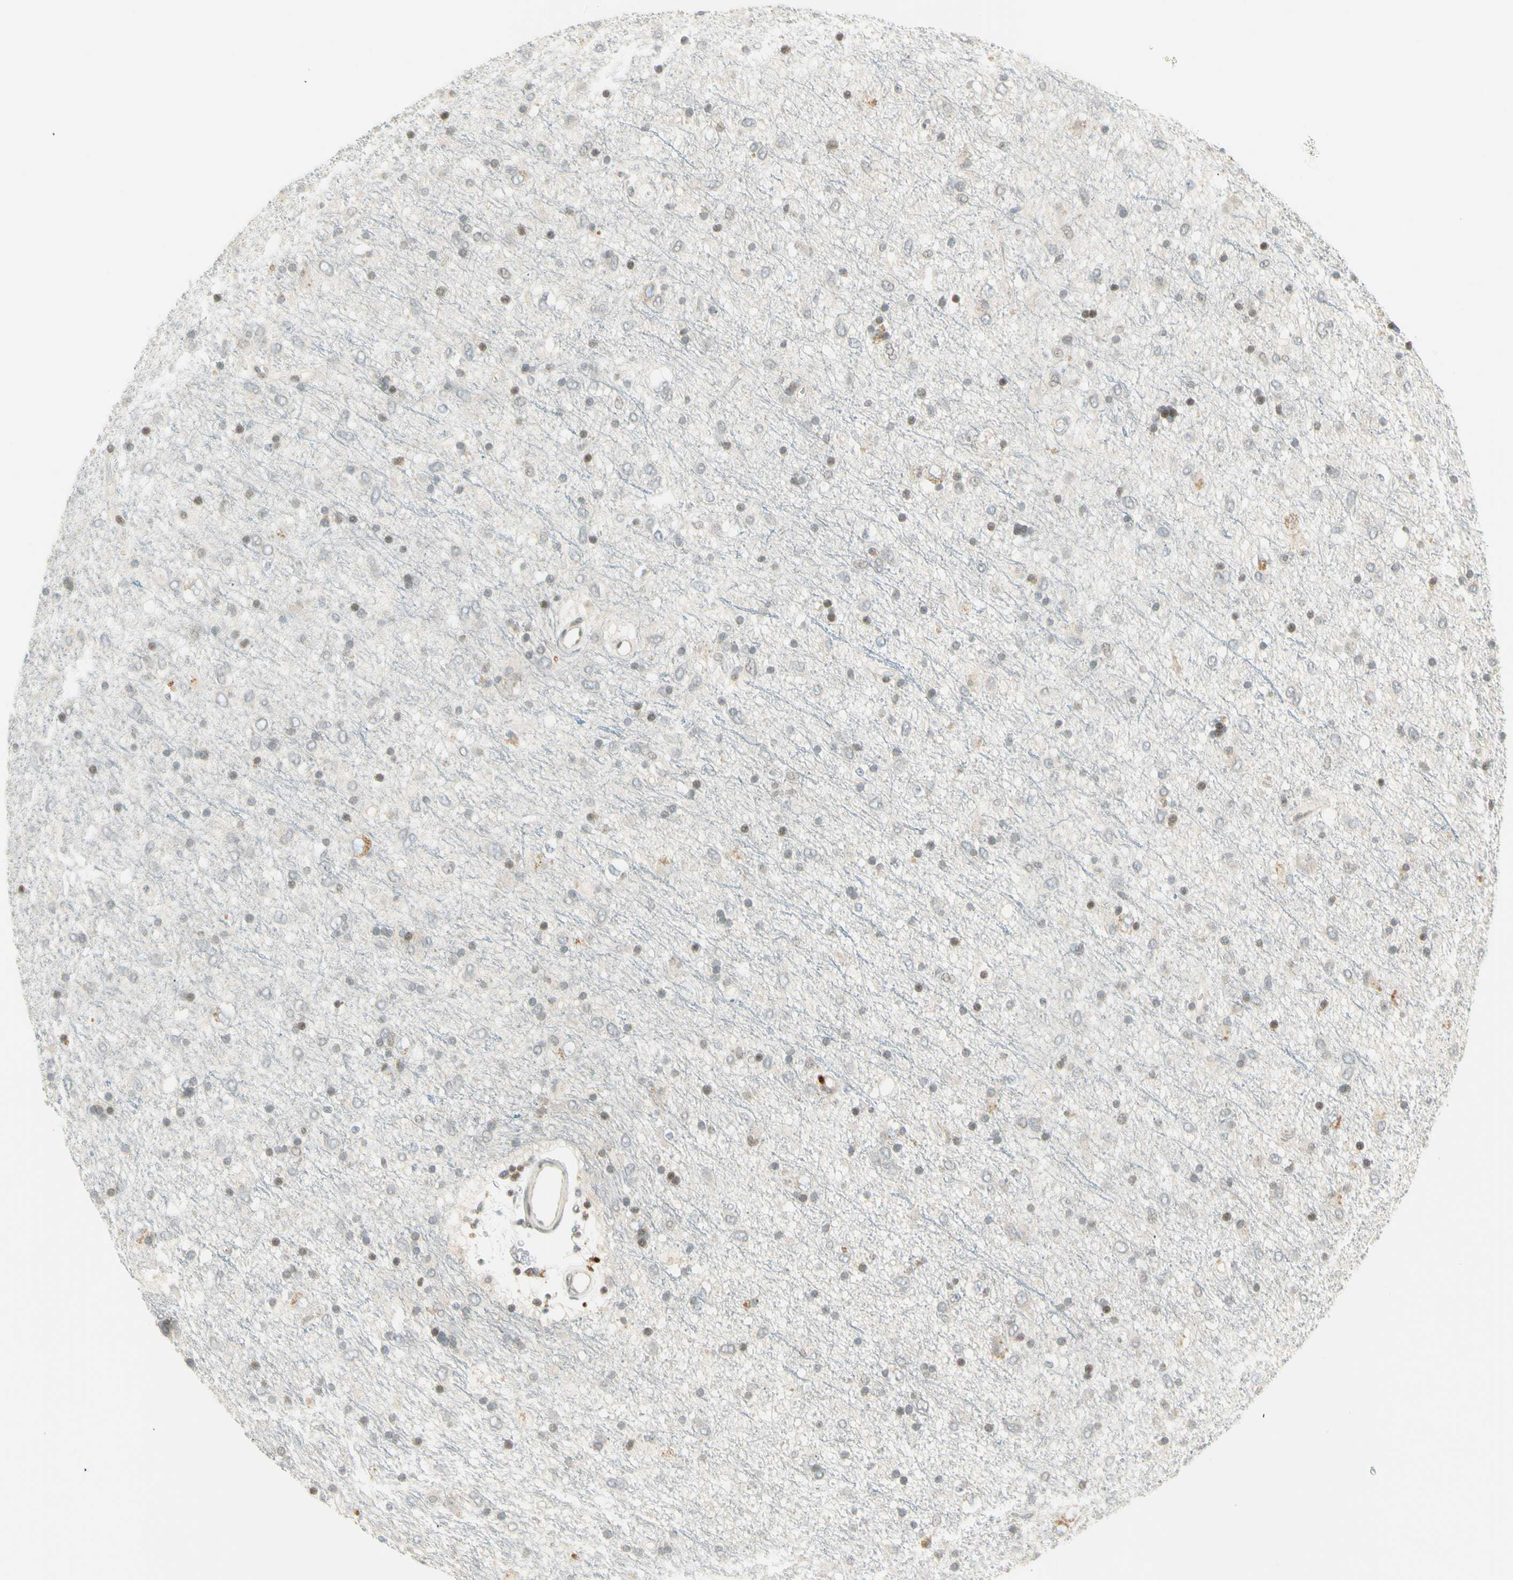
{"staining": {"intensity": "negative", "quantity": "none", "location": "none"}, "tissue": "glioma", "cell_type": "Tumor cells", "image_type": "cancer", "snomed": [{"axis": "morphology", "description": "Glioma, malignant, Low grade"}, {"axis": "topography", "description": "Brain"}], "caption": "IHC micrograph of human glioma stained for a protein (brown), which shows no positivity in tumor cells.", "gene": "TPT1", "patient": {"sex": "male", "age": 77}}